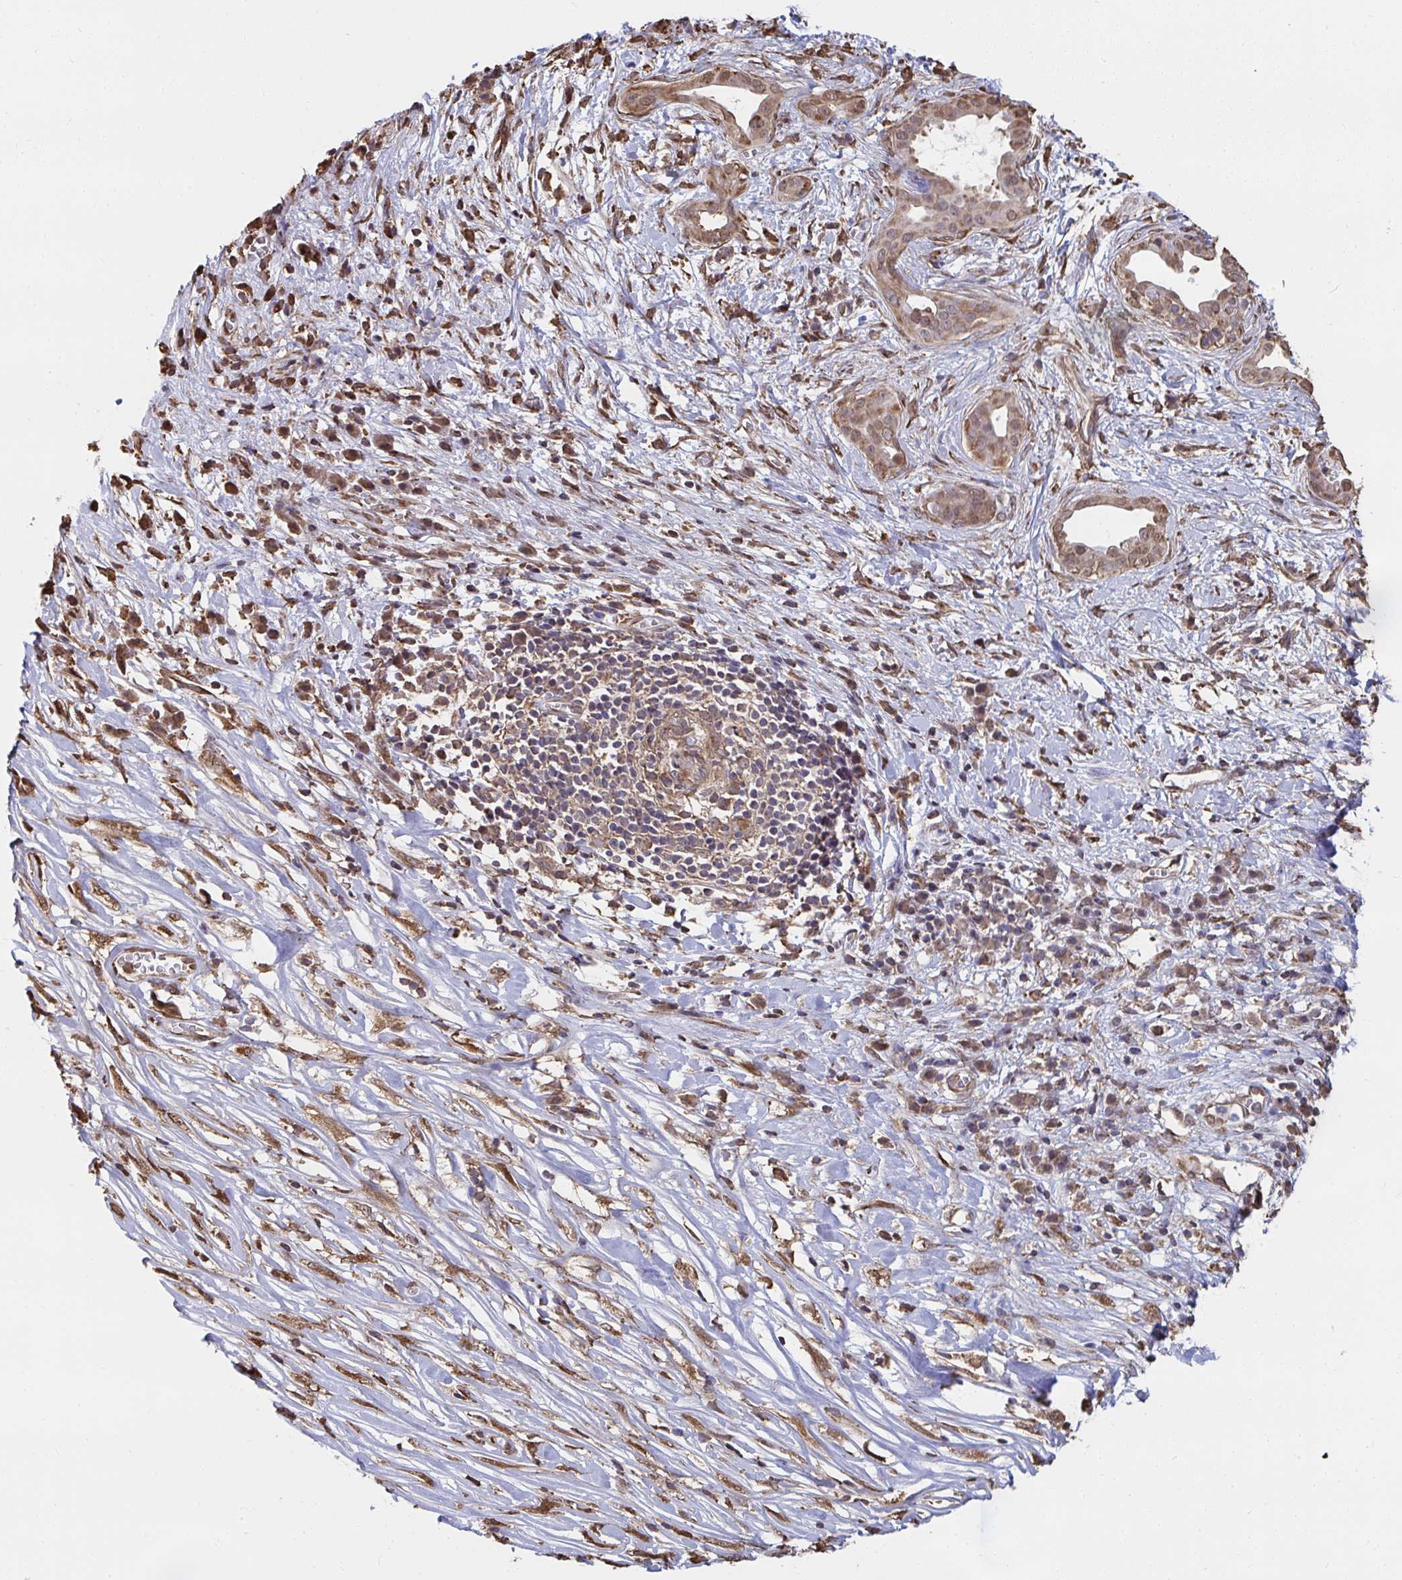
{"staining": {"intensity": "moderate", "quantity": ">75%", "location": "cytoplasmic/membranous,nuclear"}, "tissue": "pancreatic cancer", "cell_type": "Tumor cells", "image_type": "cancer", "snomed": [{"axis": "morphology", "description": "Adenocarcinoma, NOS"}, {"axis": "topography", "description": "Pancreas"}], "caption": "The immunohistochemical stain labels moderate cytoplasmic/membranous and nuclear positivity in tumor cells of pancreatic cancer (adenocarcinoma) tissue. (IHC, brightfield microscopy, high magnification).", "gene": "SYNCRIP", "patient": {"sex": "male", "age": 61}}